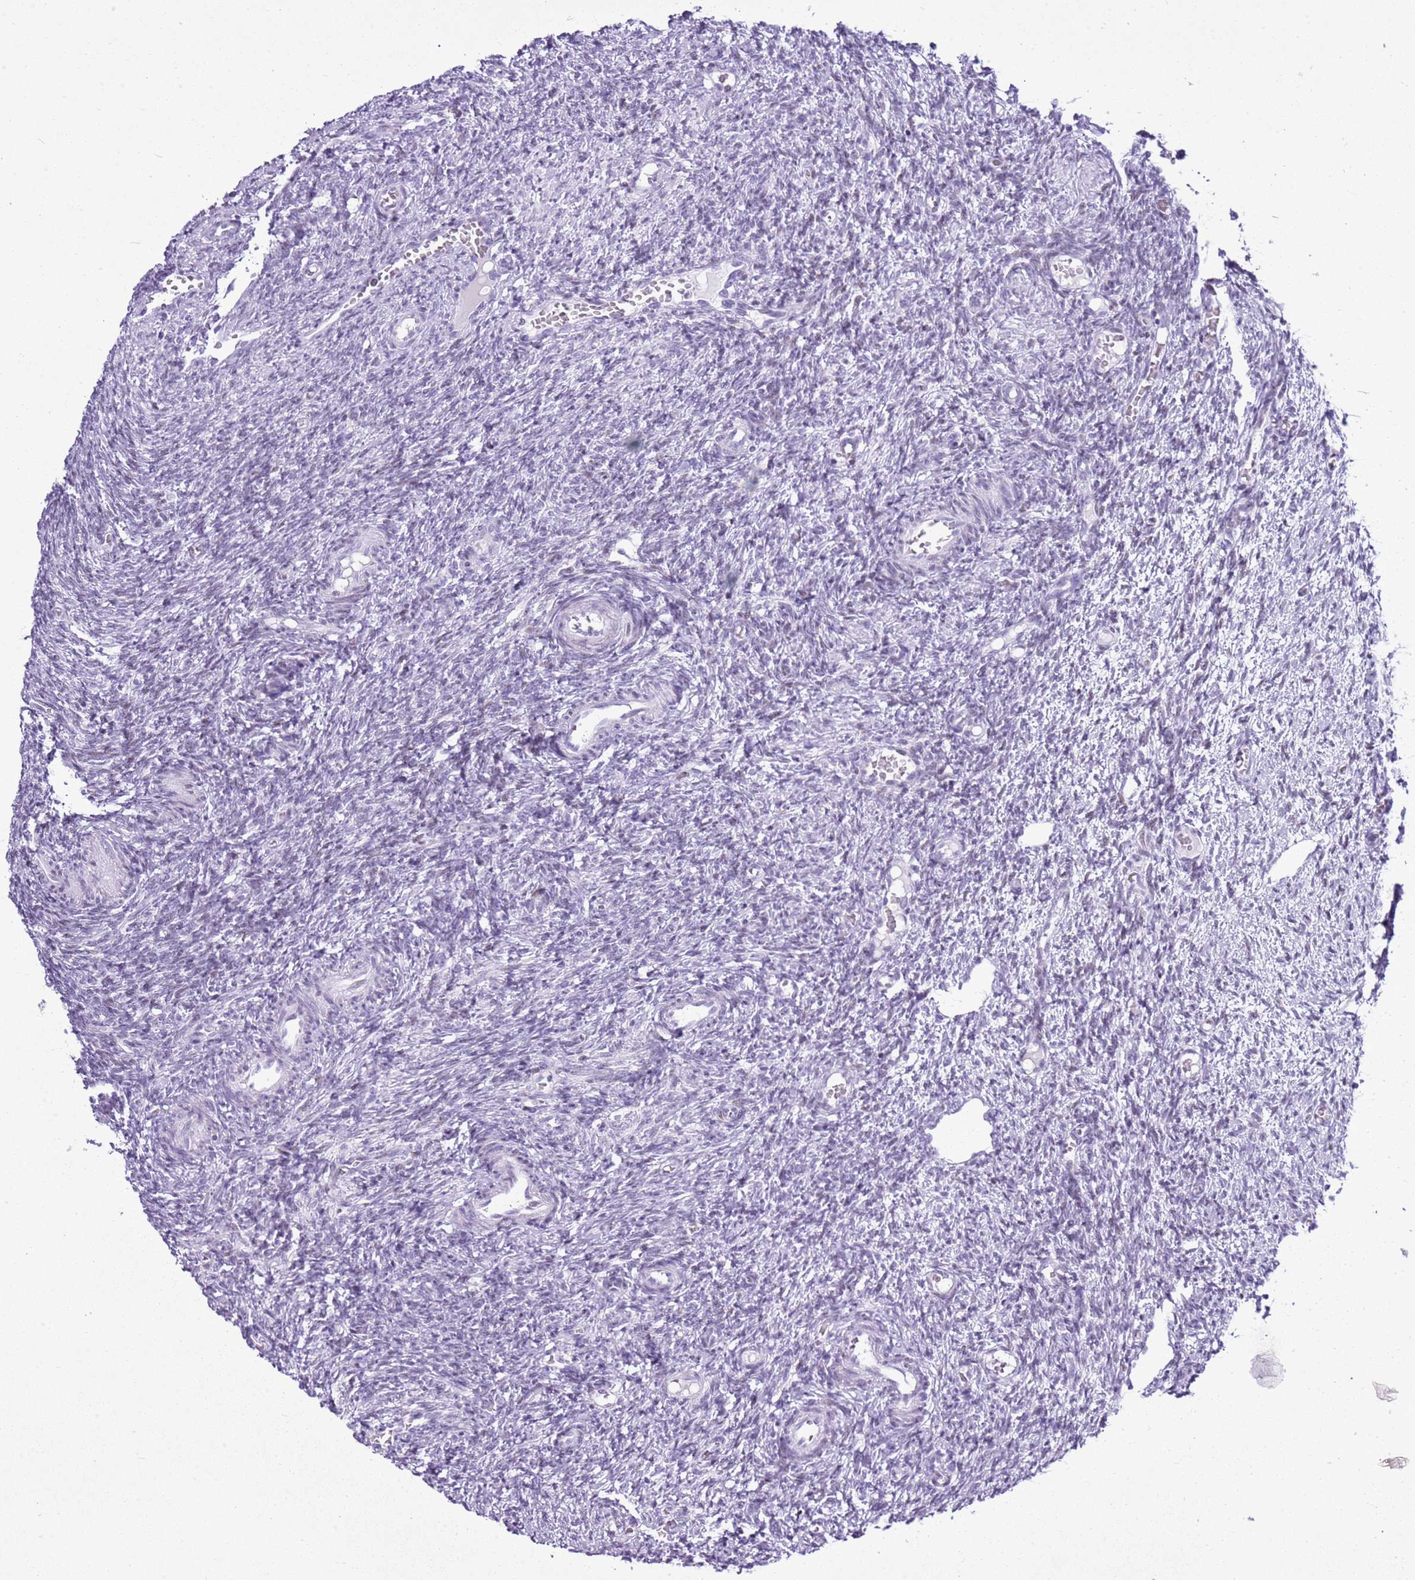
{"staining": {"intensity": "negative", "quantity": "none", "location": "none"}, "tissue": "ovary", "cell_type": "Follicle cells", "image_type": "normal", "snomed": [{"axis": "morphology", "description": "Normal tissue, NOS"}, {"axis": "topography", "description": "Ovary"}], "caption": "This is a histopathology image of IHC staining of unremarkable ovary, which shows no positivity in follicle cells.", "gene": "ASIP", "patient": {"sex": "female", "age": 27}}